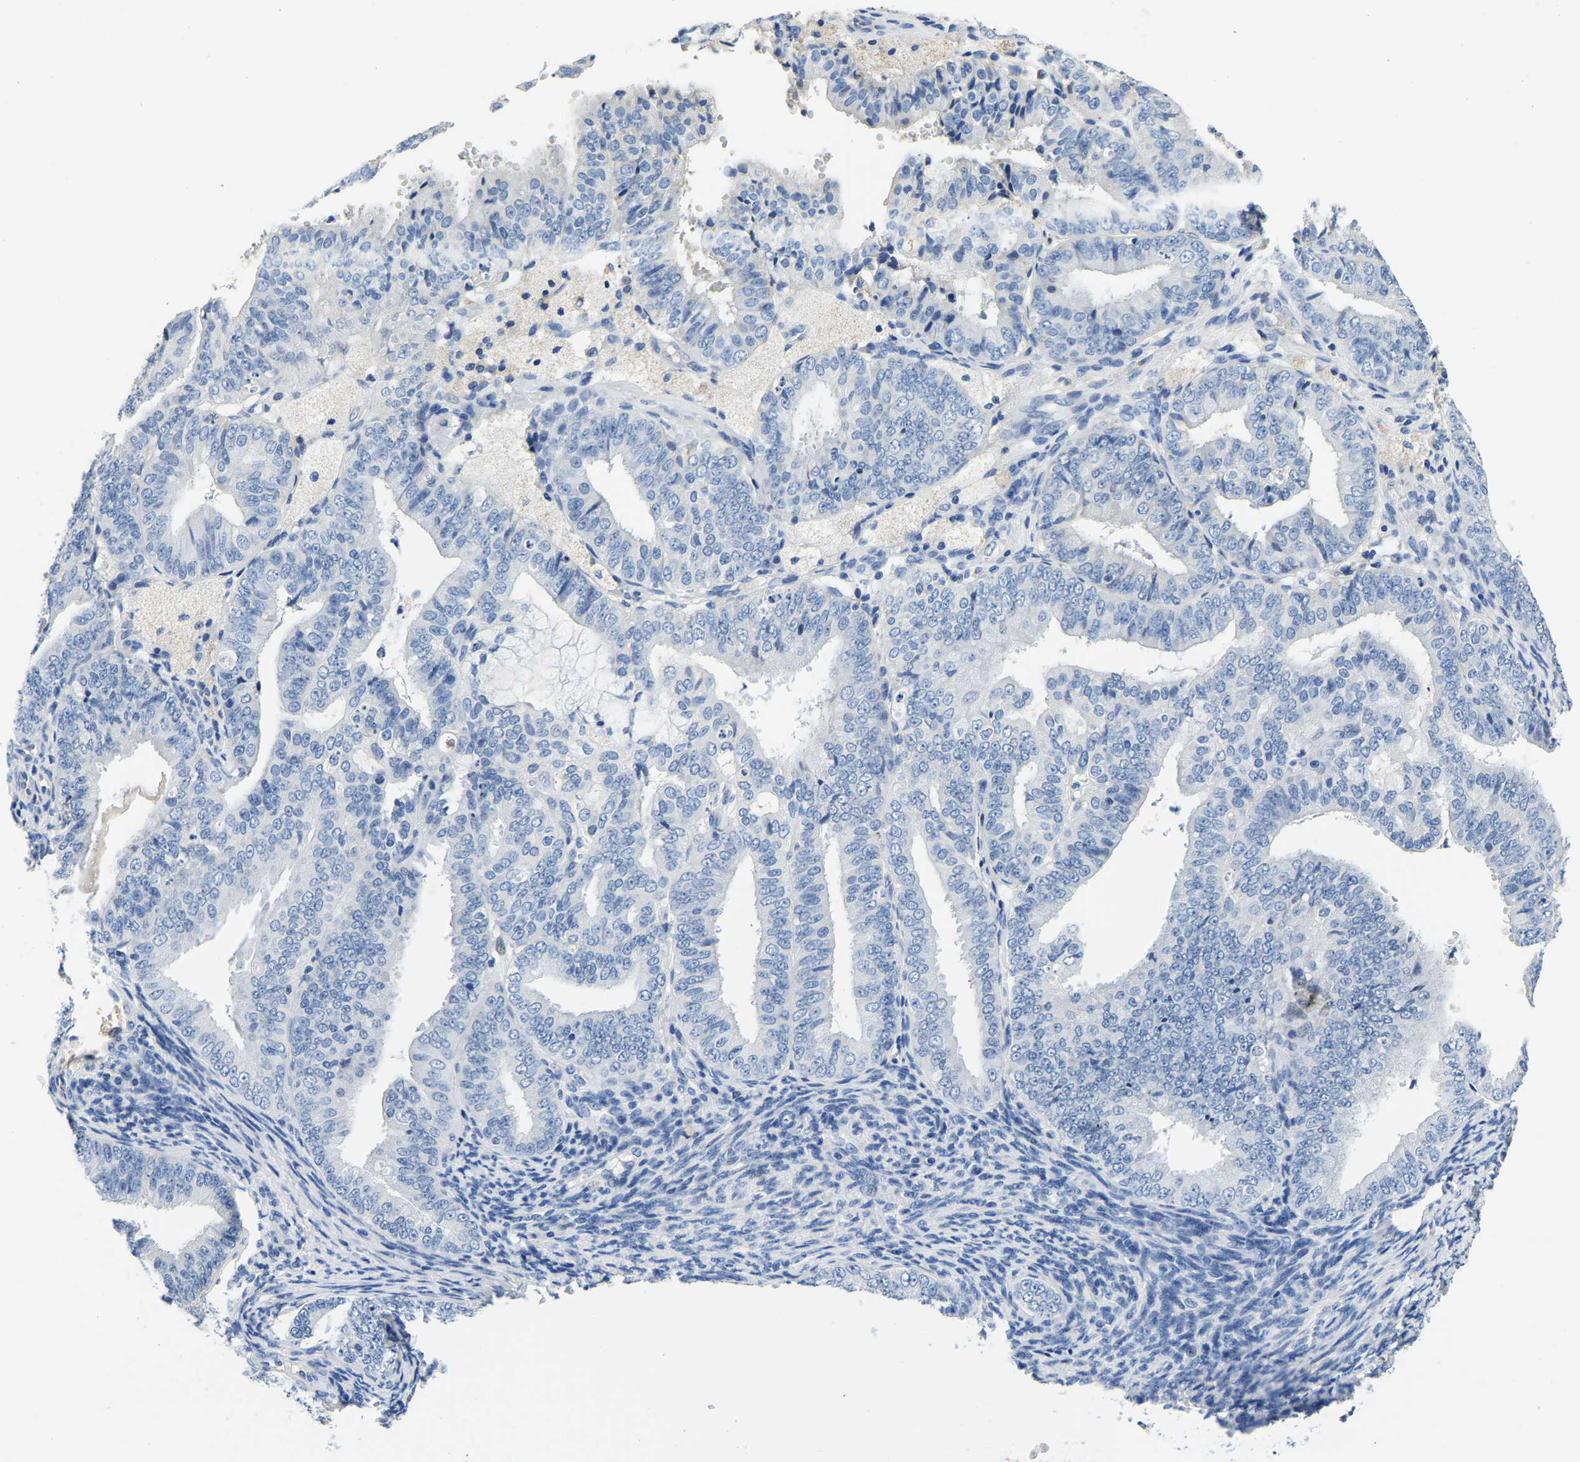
{"staining": {"intensity": "negative", "quantity": "none", "location": "none"}, "tissue": "endometrial cancer", "cell_type": "Tumor cells", "image_type": "cancer", "snomed": [{"axis": "morphology", "description": "Adenocarcinoma, NOS"}, {"axis": "topography", "description": "Endometrium"}], "caption": "Immunohistochemistry of endometrial cancer (adenocarcinoma) shows no positivity in tumor cells. Brightfield microscopy of IHC stained with DAB (brown) and hematoxylin (blue), captured at high magnification.", "gene": "PCK2", "patient": {"sex": "female", "age": 63}}